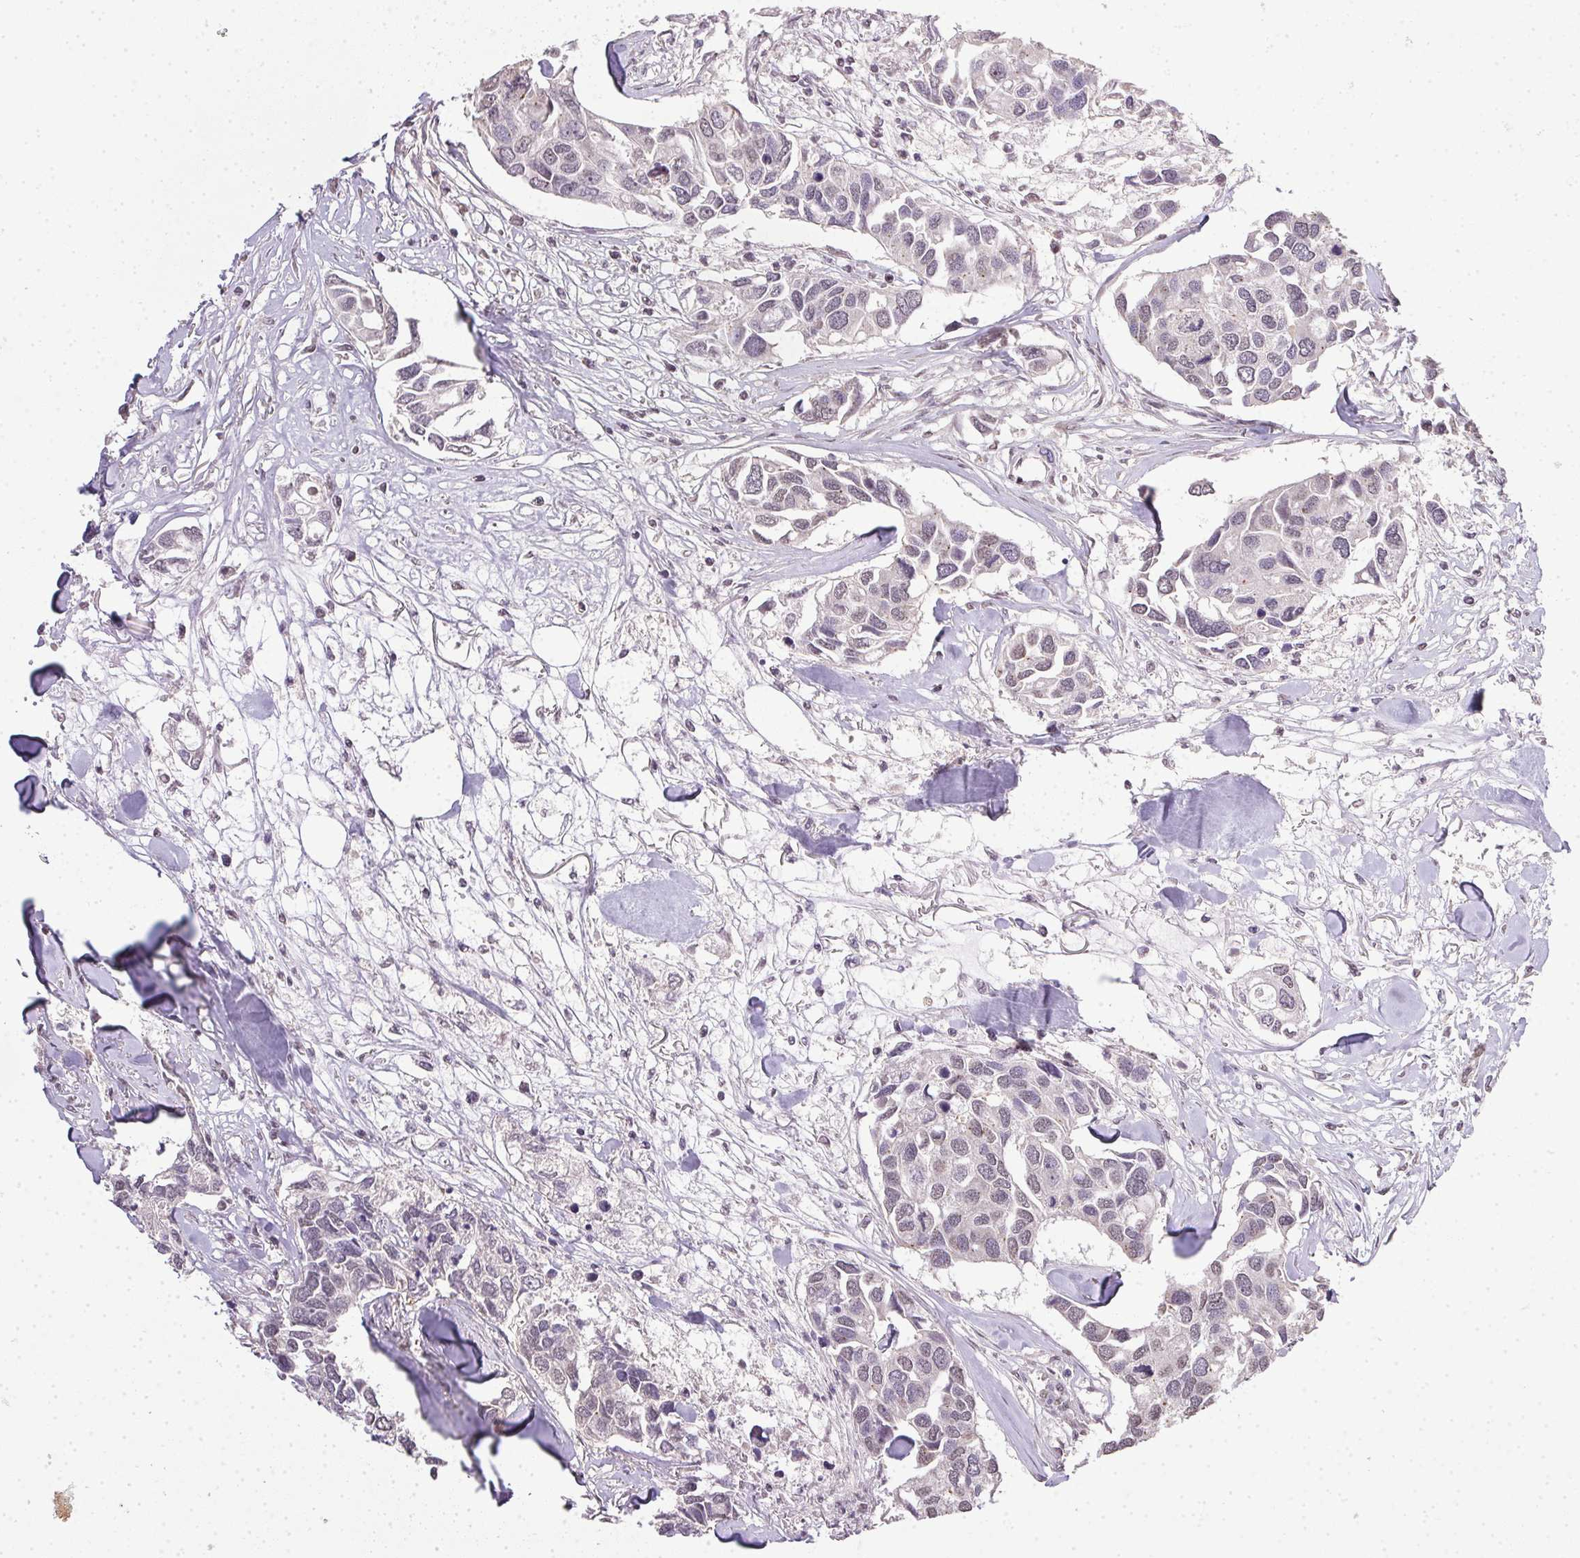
{"staining": {"intensity": "negative", "quantity": "none", "location": "none"}, "tissue": "breast cancer", "cell_type": "Tumor cells", "image_type": "cancer", "snomed": [{"axis": "morphology", "description": "Duct carcinoma"}, {"axis": "topography", "description": "Breast"}], "caption": "This is an immunohistochemistry (IHC) histopathology image of breast cancer (invasive ductal carcinoma). There is no positivity in tumor cells.", "gene": "PPP4R4", "patient": {"sex": "female", "age": 83}}